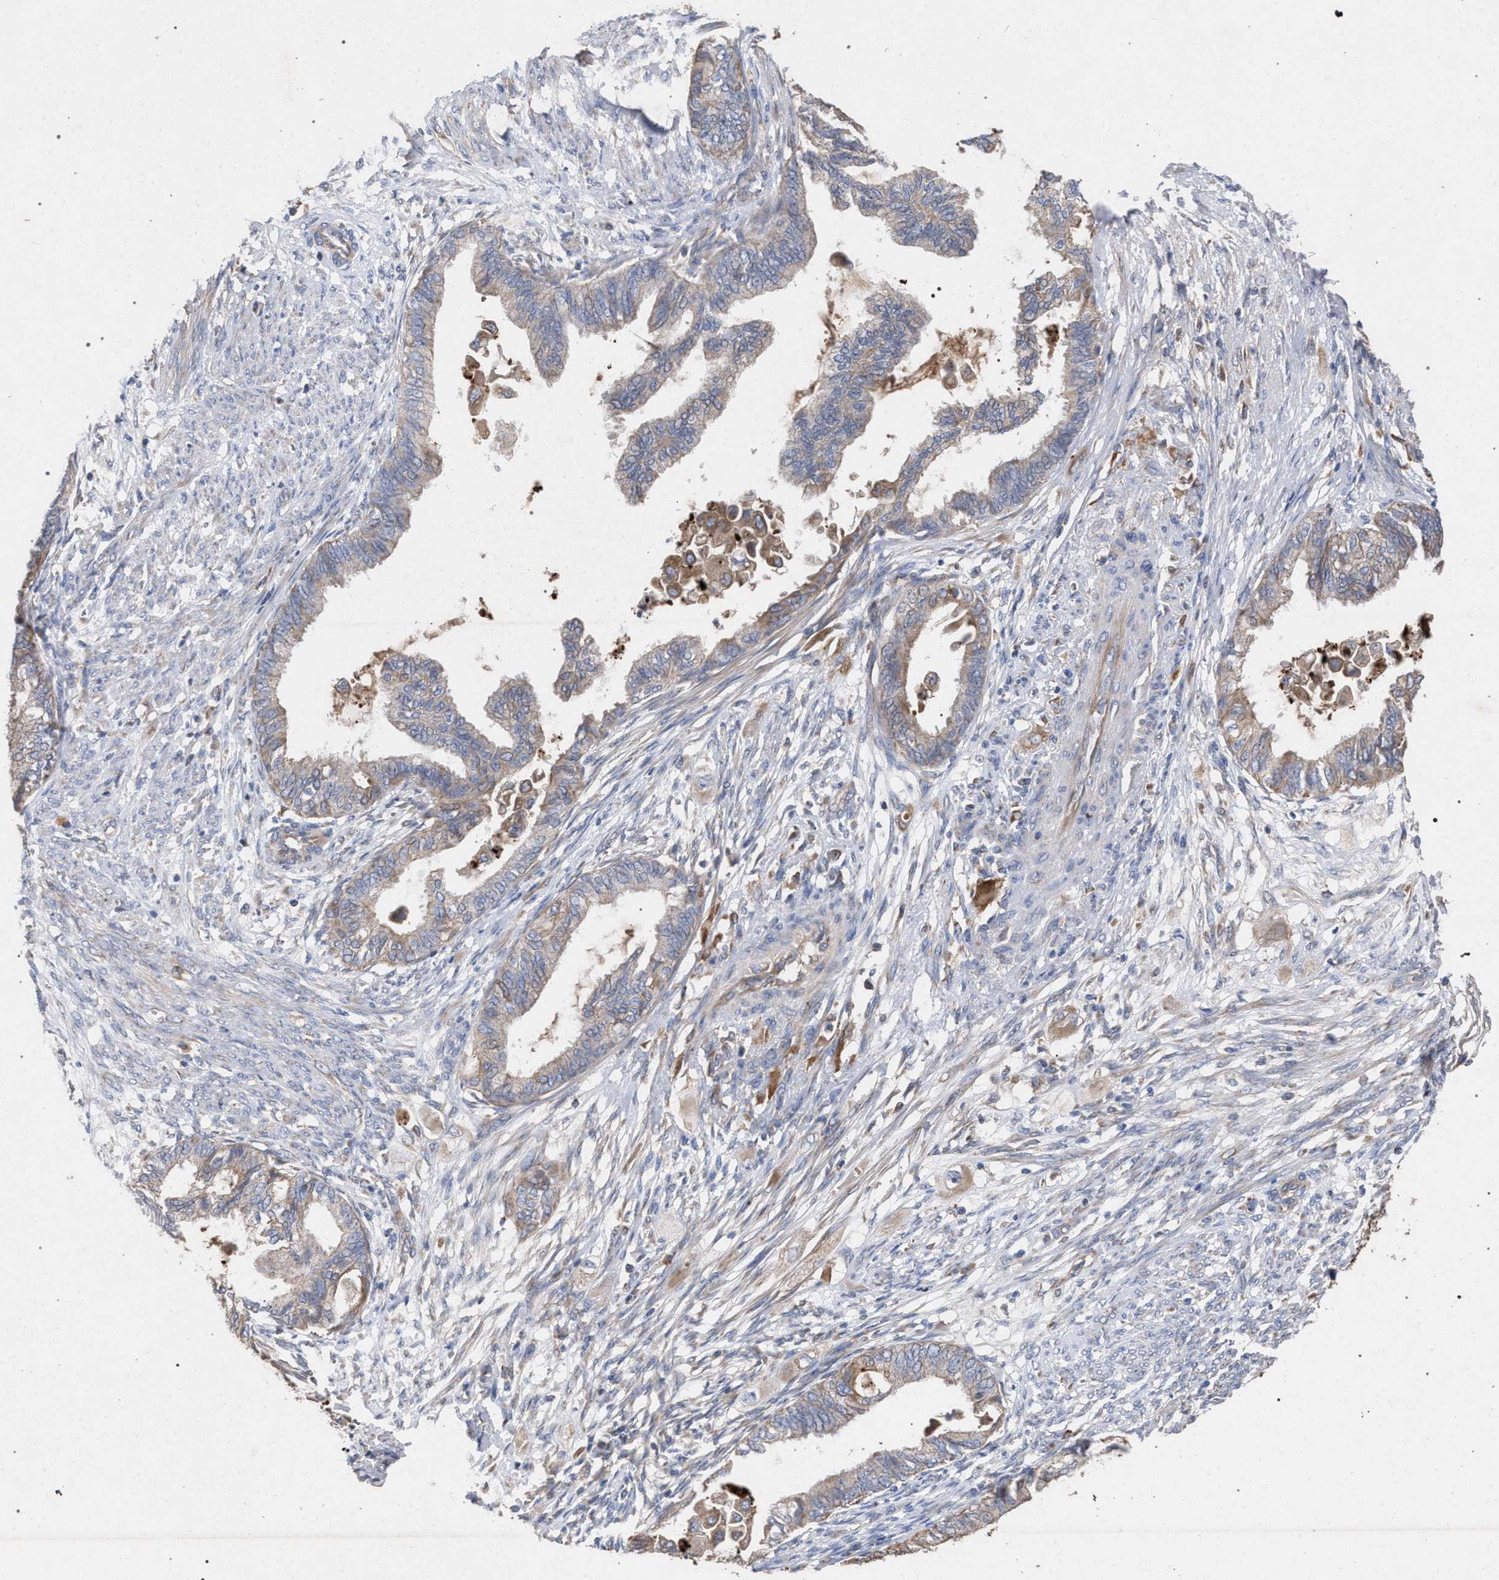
{"staining": {"intensity": "weak", "quantity": "<25%", "location": "cytoplasmic/membranous"}, "tissue": "cervical cancer", "cell_type": "Tumor cells", "image_type": "cancer", "snomed": [{"axis": "morphology", "description": "Normal tissue, NOS"}, {"axis": "morphology", "description": "Adenocarcinoma, NOS"}, {"axis": "topography", "description": "Cervix"}, {"axis": "topography", "description": "Endometrium"}], "caption": "There is no significant expression in tumor cells of cervical adenocarcinoma.", "gene": "BCL2L12", "patient": {"sex": "female", "age": 86}}